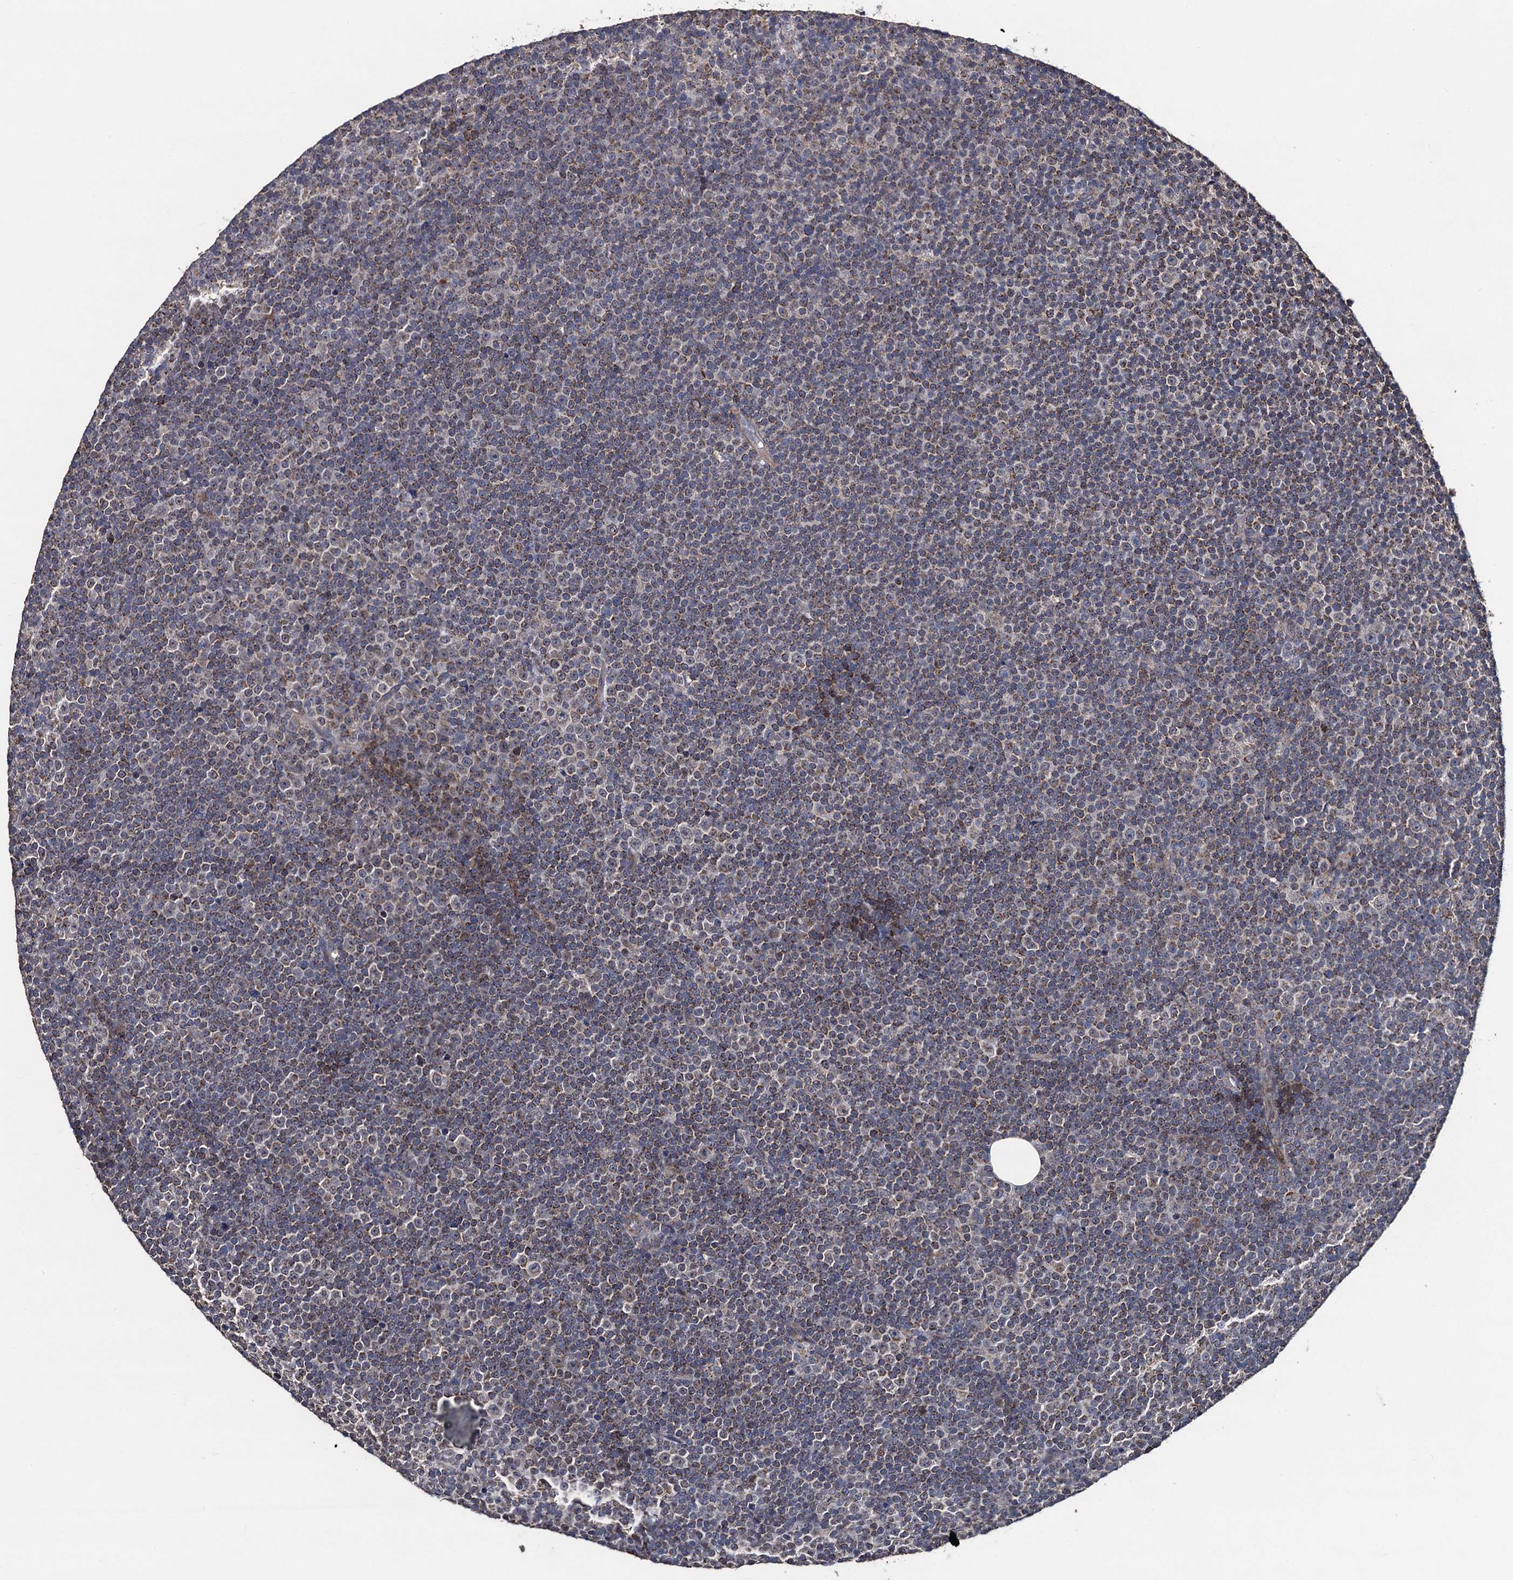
{"staining": {"intensity": "weak", "quantity": "25%-75%", "location": "cytoplasmic/membranous"}, "tissue": "lymphoma", "cell_type": "Tumor cells", "image_type": "cancer", "snomed": [{"axis": "morphology", "description": "Malignant lymphoma, non-Hodgkin's type, Low grade"}, {"axis": "topography", "description": "Lymph node"}], "caption": "Human low-grade malignant lymphoma, non-Hodgkin's type stained with a brown dye demonstrates weak cytoplasmic/membranous positive staining in approximately 25%-75% of tumor cells.", "gene": "PPTC7", "patient": {"sex": "female", "age": 67}}